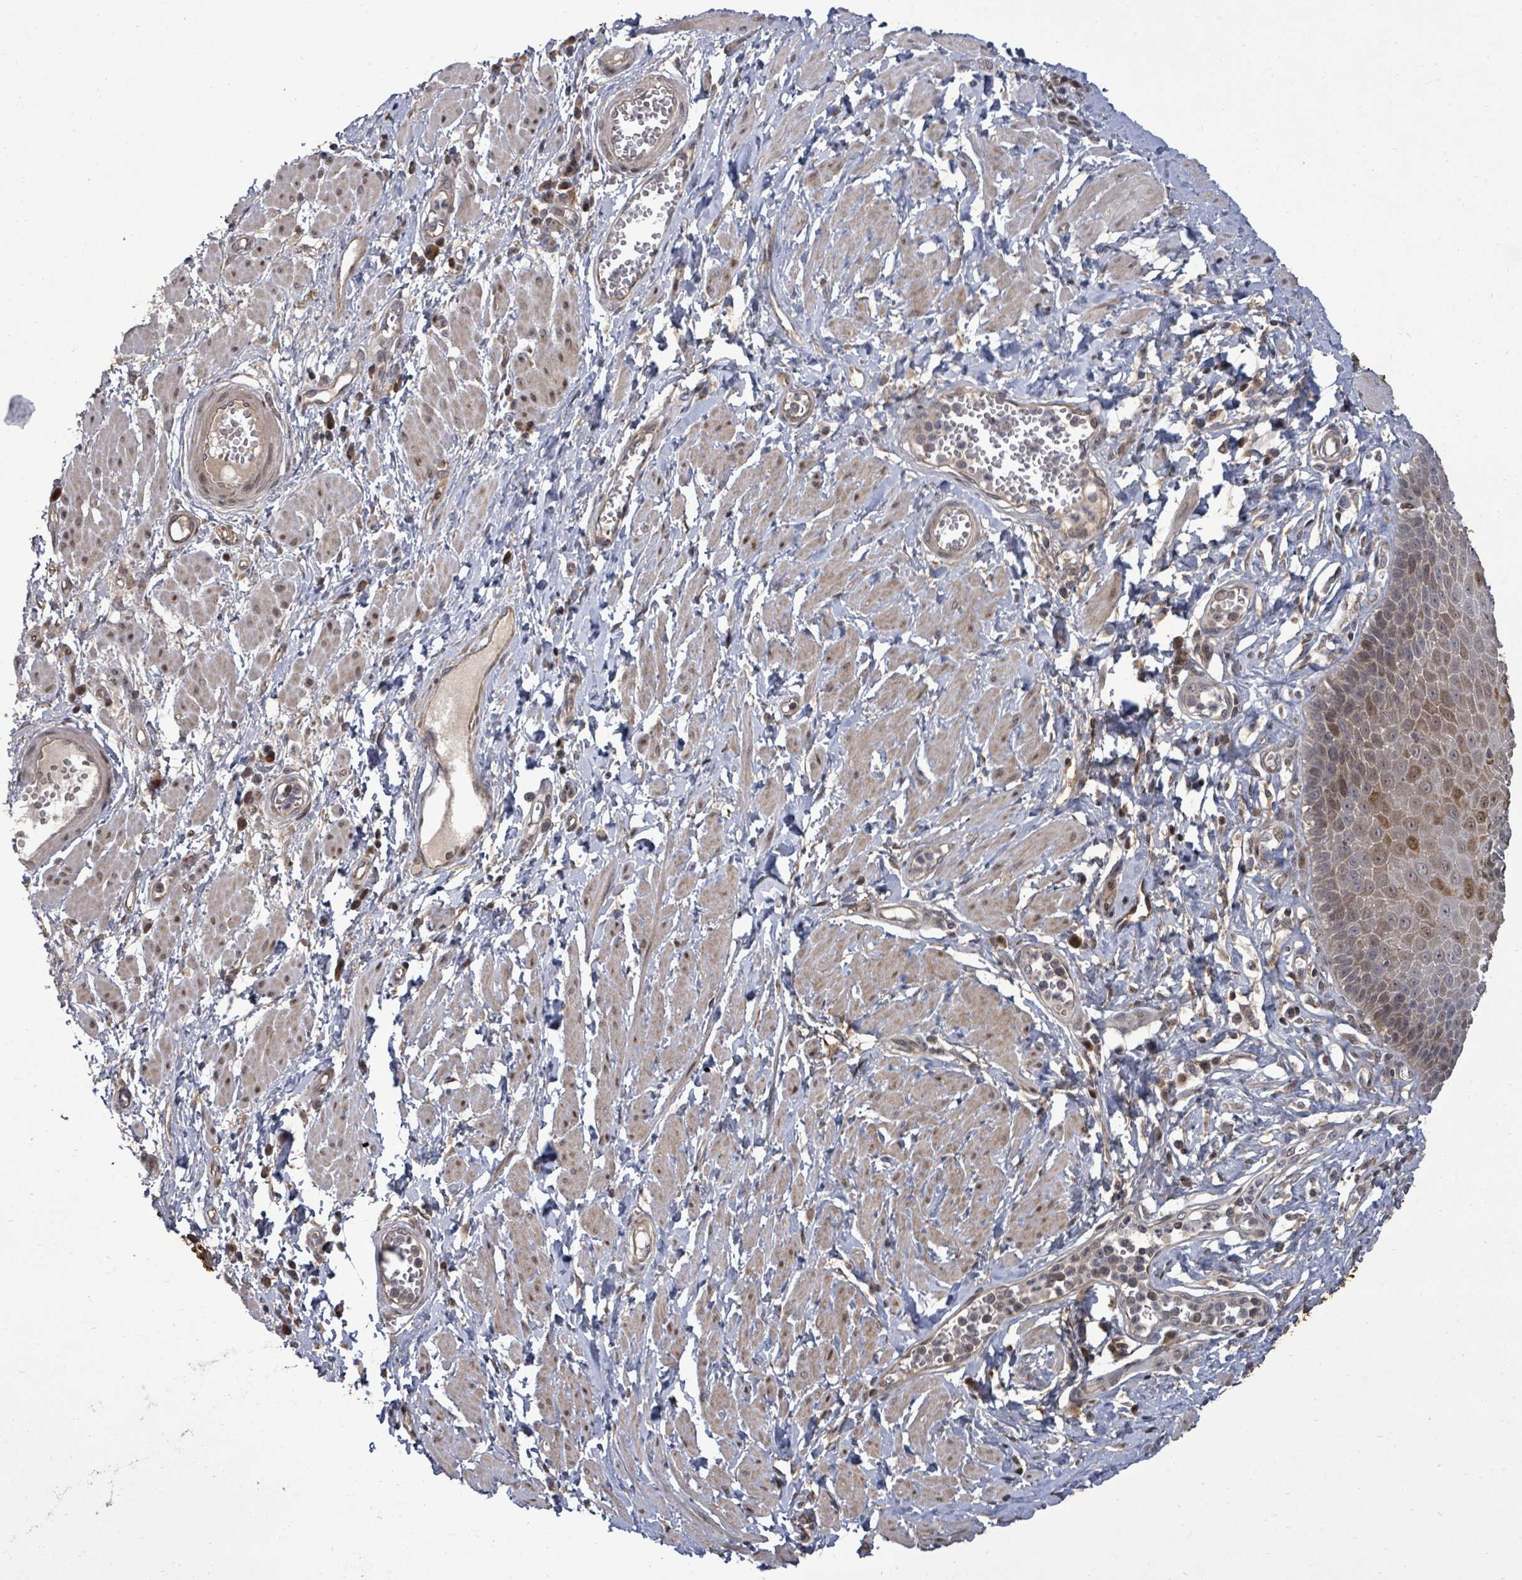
{"staining": {"intensity": "moderate", "quantity": "25%-75%", "location": "cytoplasmic/membranous,nuclear"}, "tissue": "esophagus", "cell_type": "Squamous epithelial cells", "image_type": "normal", "snomed": [{"axis": "morphology", "description": "Normal tissue, NOS"}, {"axis": "topography", "description": "Esophagus"}], "caption": "IHC (DAB) staining of unremarkable human esophagus reveals moderate cytoplasmic/membranous,nuclear protein staining in about 25%-75% of squamous epithelial cells.", "gene": "KRTAP27", "patient": {"sex": "male", "age": 67}}